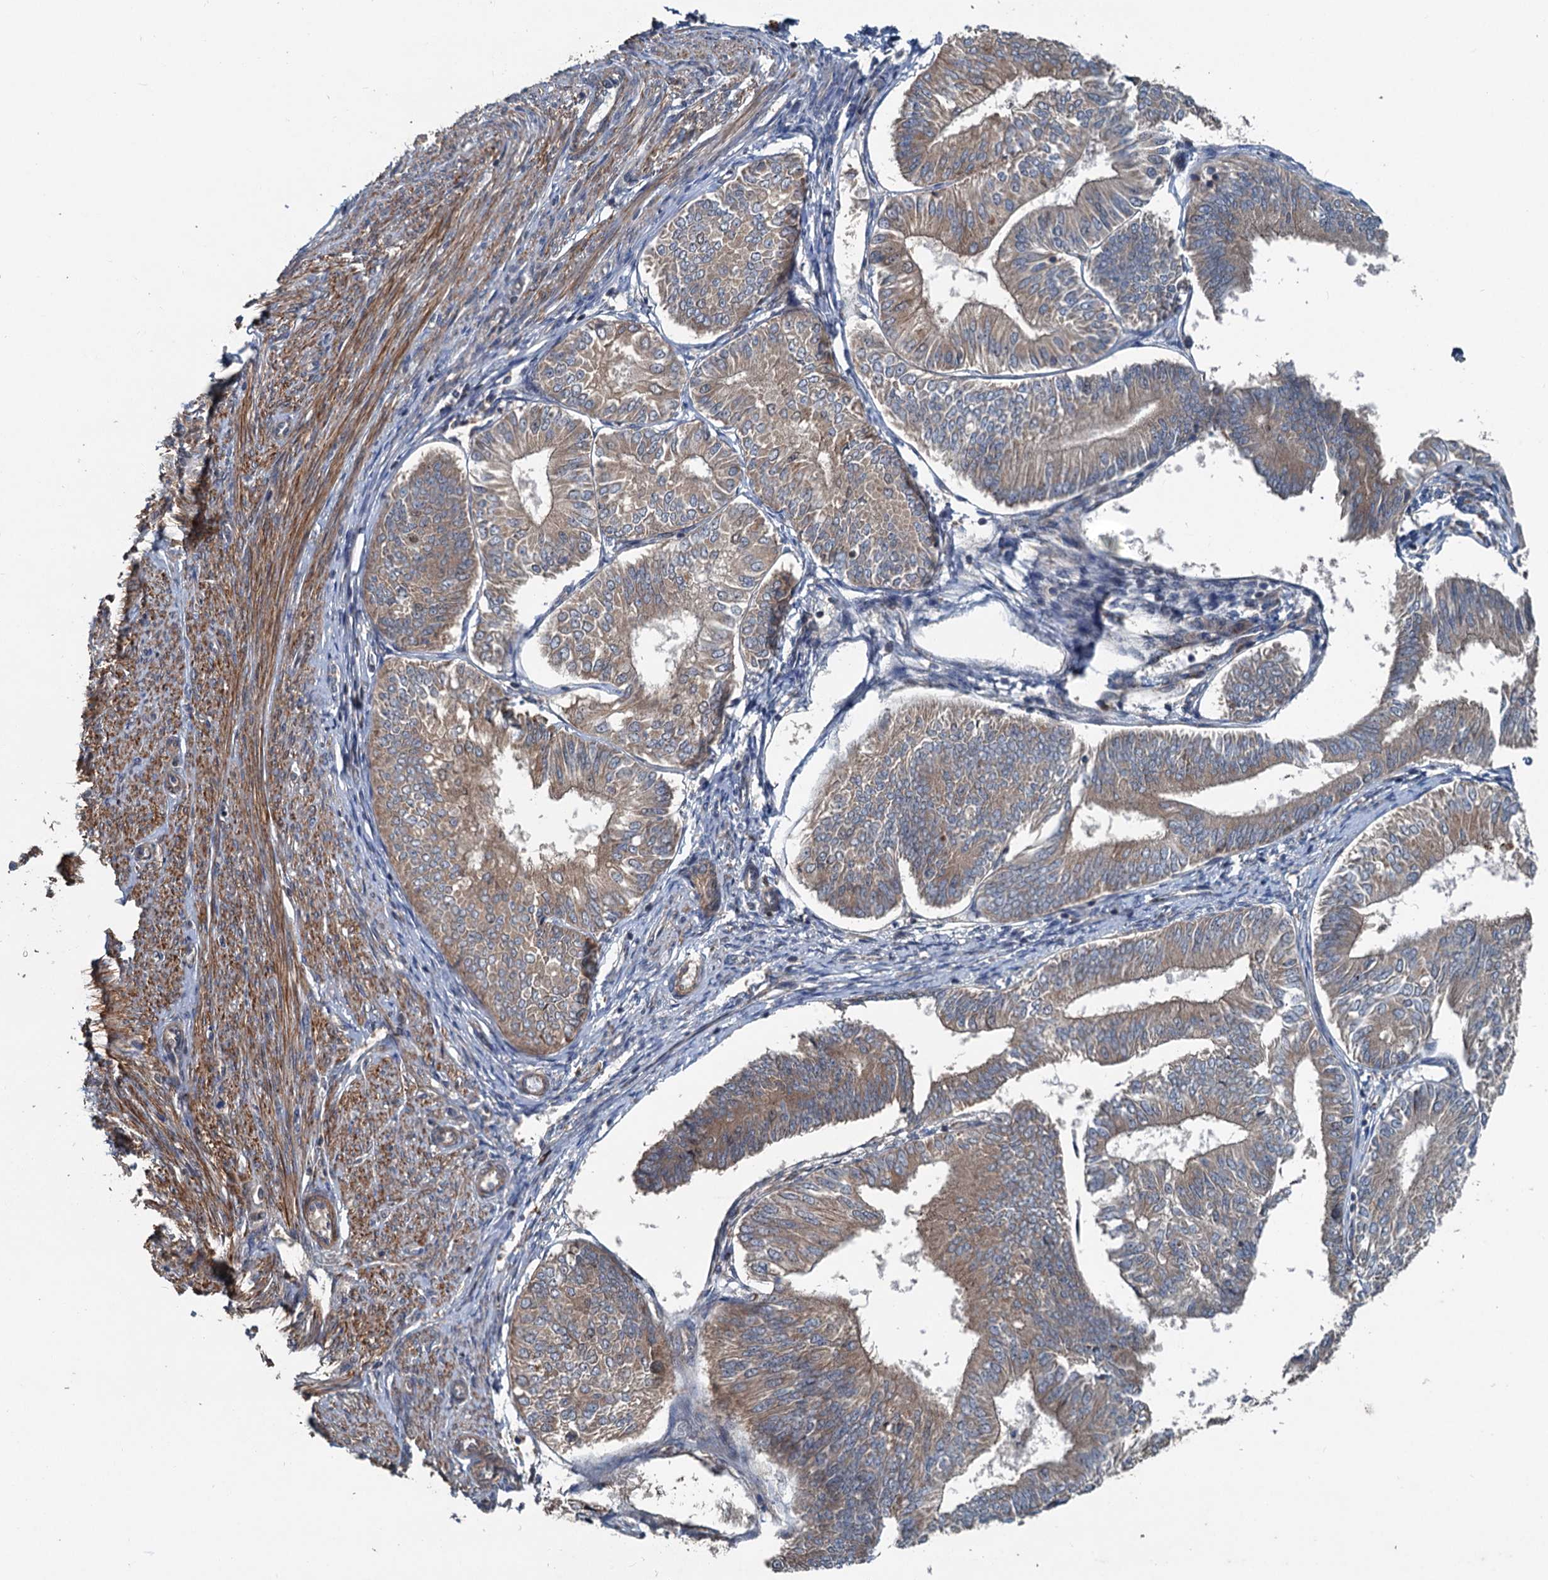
{"staining": {"intensity": "moderate", "quantity": ">75%", "location": "cytoplasmic/membranous"}, "tissue": "endometrial cancer", "cell_type": "Tumor cells", "image_type": "cancer", "snomed": [{"axis": "morphology", "description": "Adenocarcinoma, NOS"}, {"axis": "topography", "description": "Endometrium"}], "caption": "Endometrial cancer was stained to show a protein in brown. There is medium levels of moderate cytoplasmic/membranous staining in about >75% of tumor cells.", "gene": "TEDC1", "patient": {"sex": "female", "age": 58}}